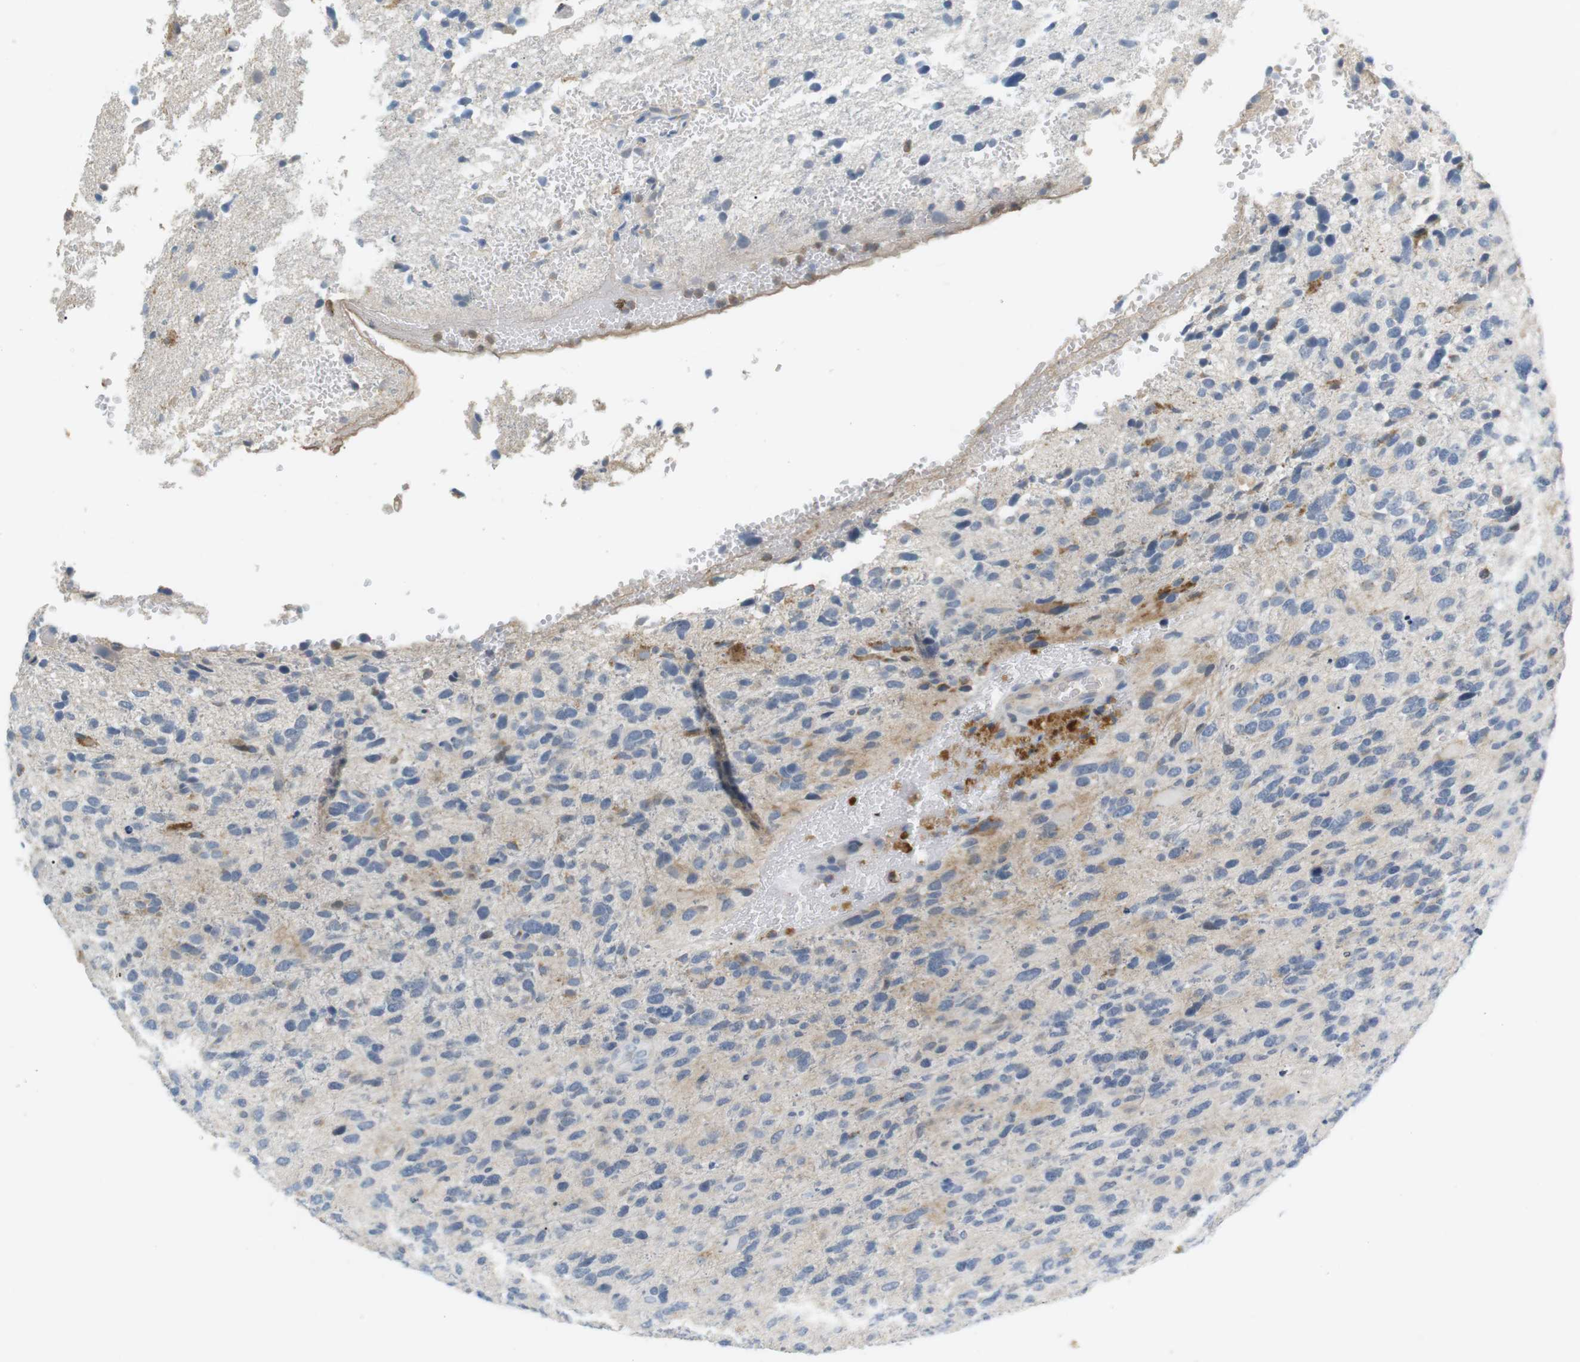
{"staining": {"intensity": "weak", "quantity": "<25%", "location": "cytoplasmic/membranous"}, "tissue": "glioma", "cell_type": "Tumor cells", "image_type": "cancer", "snomed": [{"axis": "morphology", "description": "Glioma, malignant, High grade"}, {"axis": "topography", "description": "Brain"}], "caption": "Glioma stained for a protein using immunohistochemistry (IHC) reveals no positivity tumor cells.", "gene": "CD300E", "patient": {"sex": "female", "age": 58}}